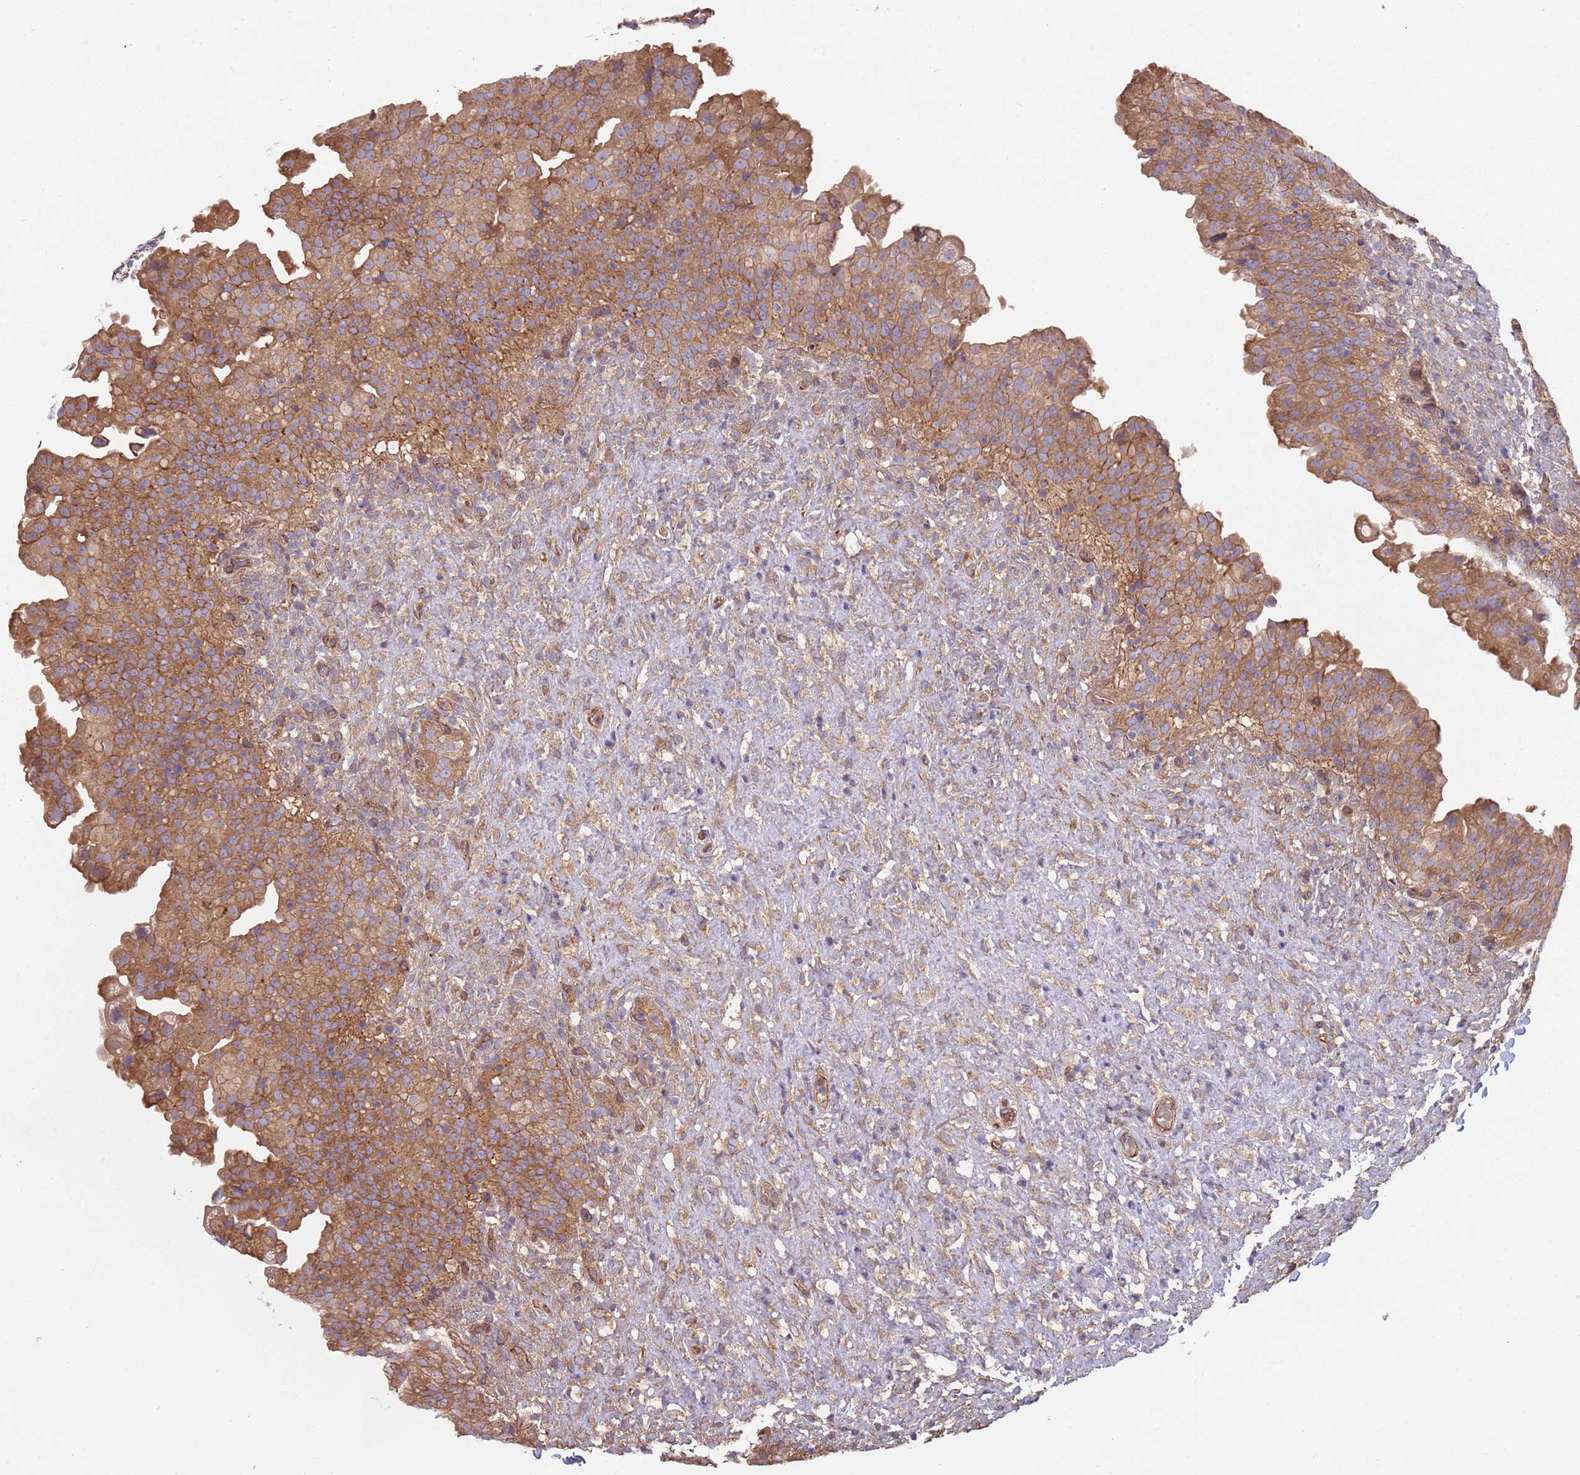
{"staining": {"intensity": "moderate", "quantity": ">75%", "location": "cytoplasmic/membranous"}, "tissue": "urinary bladder", "cell_type": "Urothelial cells", "image_type": "normal", "snomed": [{"axis": "morphology", "description": "Normal tissue, NOS"}, {"axis": "topography", "description": "Urinary bladder"}], "caption": "DAB immunohistochemical staining of unremarkable human urinary bladder shows moderate cytoplasmic/membranous protein positivity in approximately >75% of urothelial cells.", "gene": "SPDL1", "patient": {"sex": "female", "age": 27}}